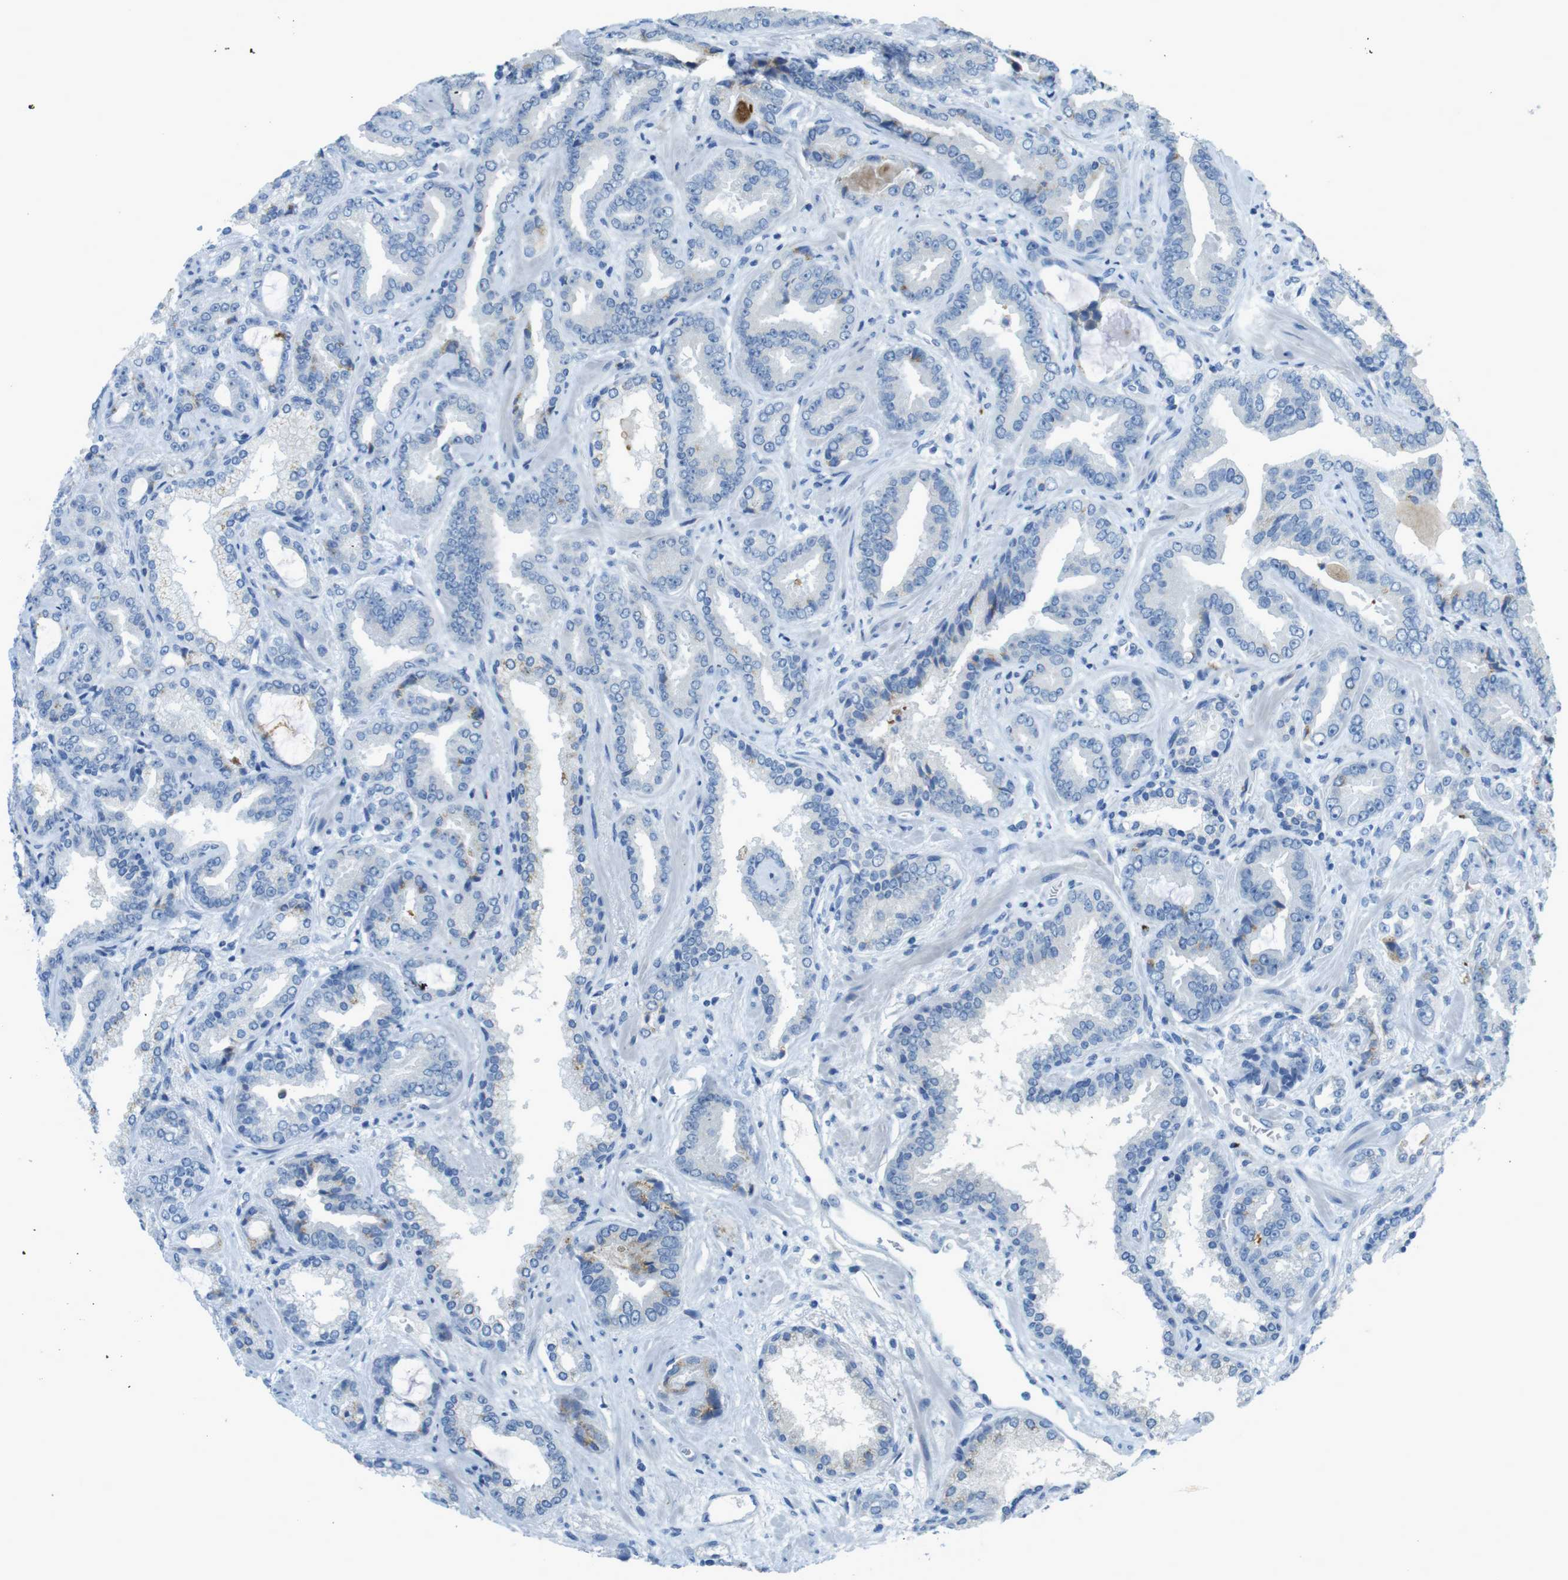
{"staining": {"intensity": "negative", "quantity": "none", "location": "none"}, "tissue": "prostate cancer", "cell_type": "Tumor cells", "image_type": "cancer", "snomed": [{"axis": "morphology", "description": "Adenocarcinoma, Low grade"}, {"axis": "topography", "description": "Prostate"}], "caption": "An image of human prostate cancer is negative for staining in tumor cells.", "gene": "CD320", "patient": {"sex": "male", "age": 60}}